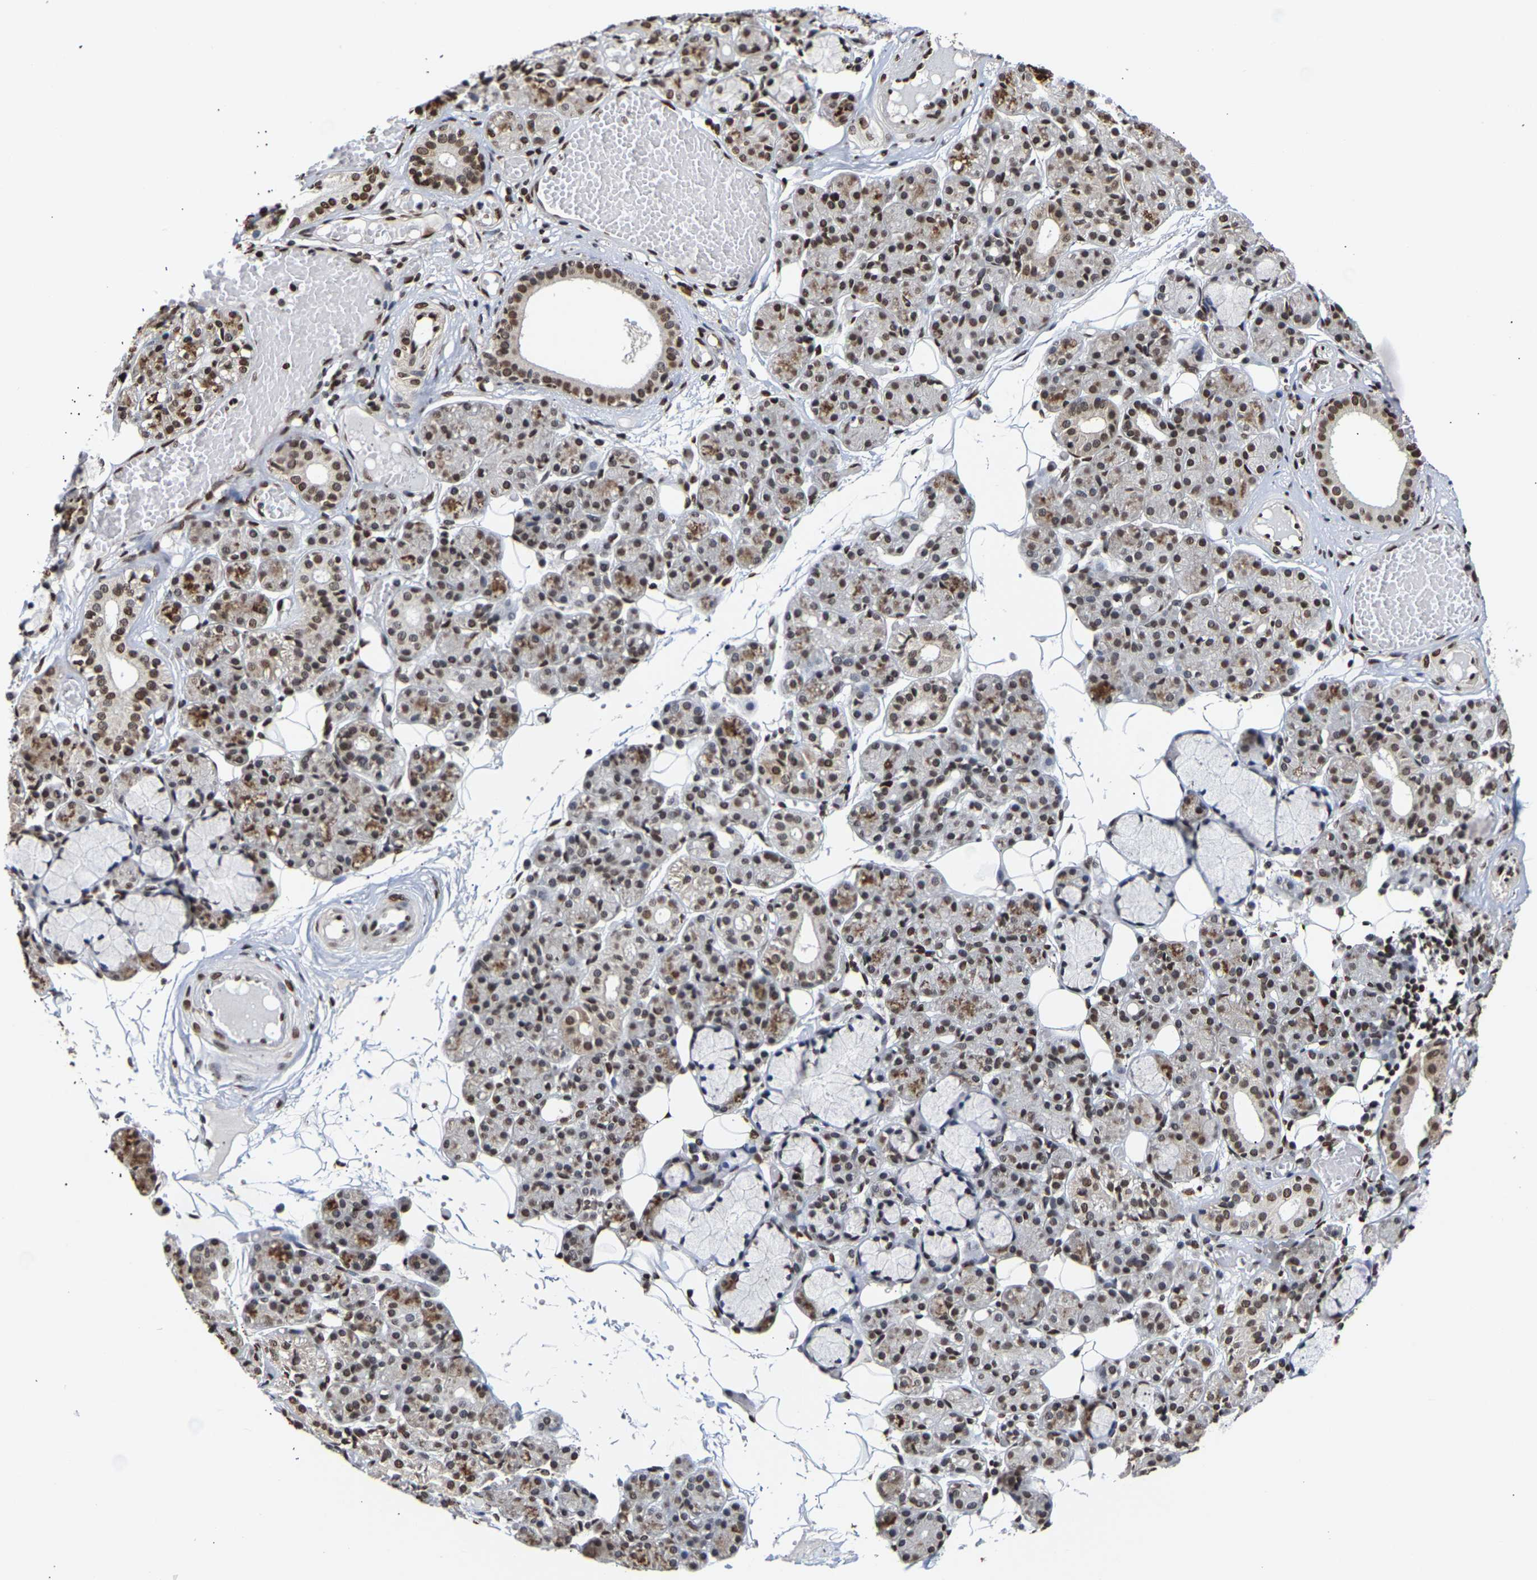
{"staining": {"intensity": "strong", "quantity": ">75%", "location": "nuclear"}, "tissue": "salivary gland", "cell_type": "Glandular cells", "image_type": "normal", "snomed": [{"axis": "morphology", "description": "Normal tissue, NOS"}, {"axis": "topography", "description": "Salivary gland"}], "caption": "This is a histology image of immunohistochemistry (IHC) staining of benign salivary gland, which shows strong expression in the nuclear of glandular cells.", "gene": "PSIP1", "patient": {"sex": "male", "age": 63}}